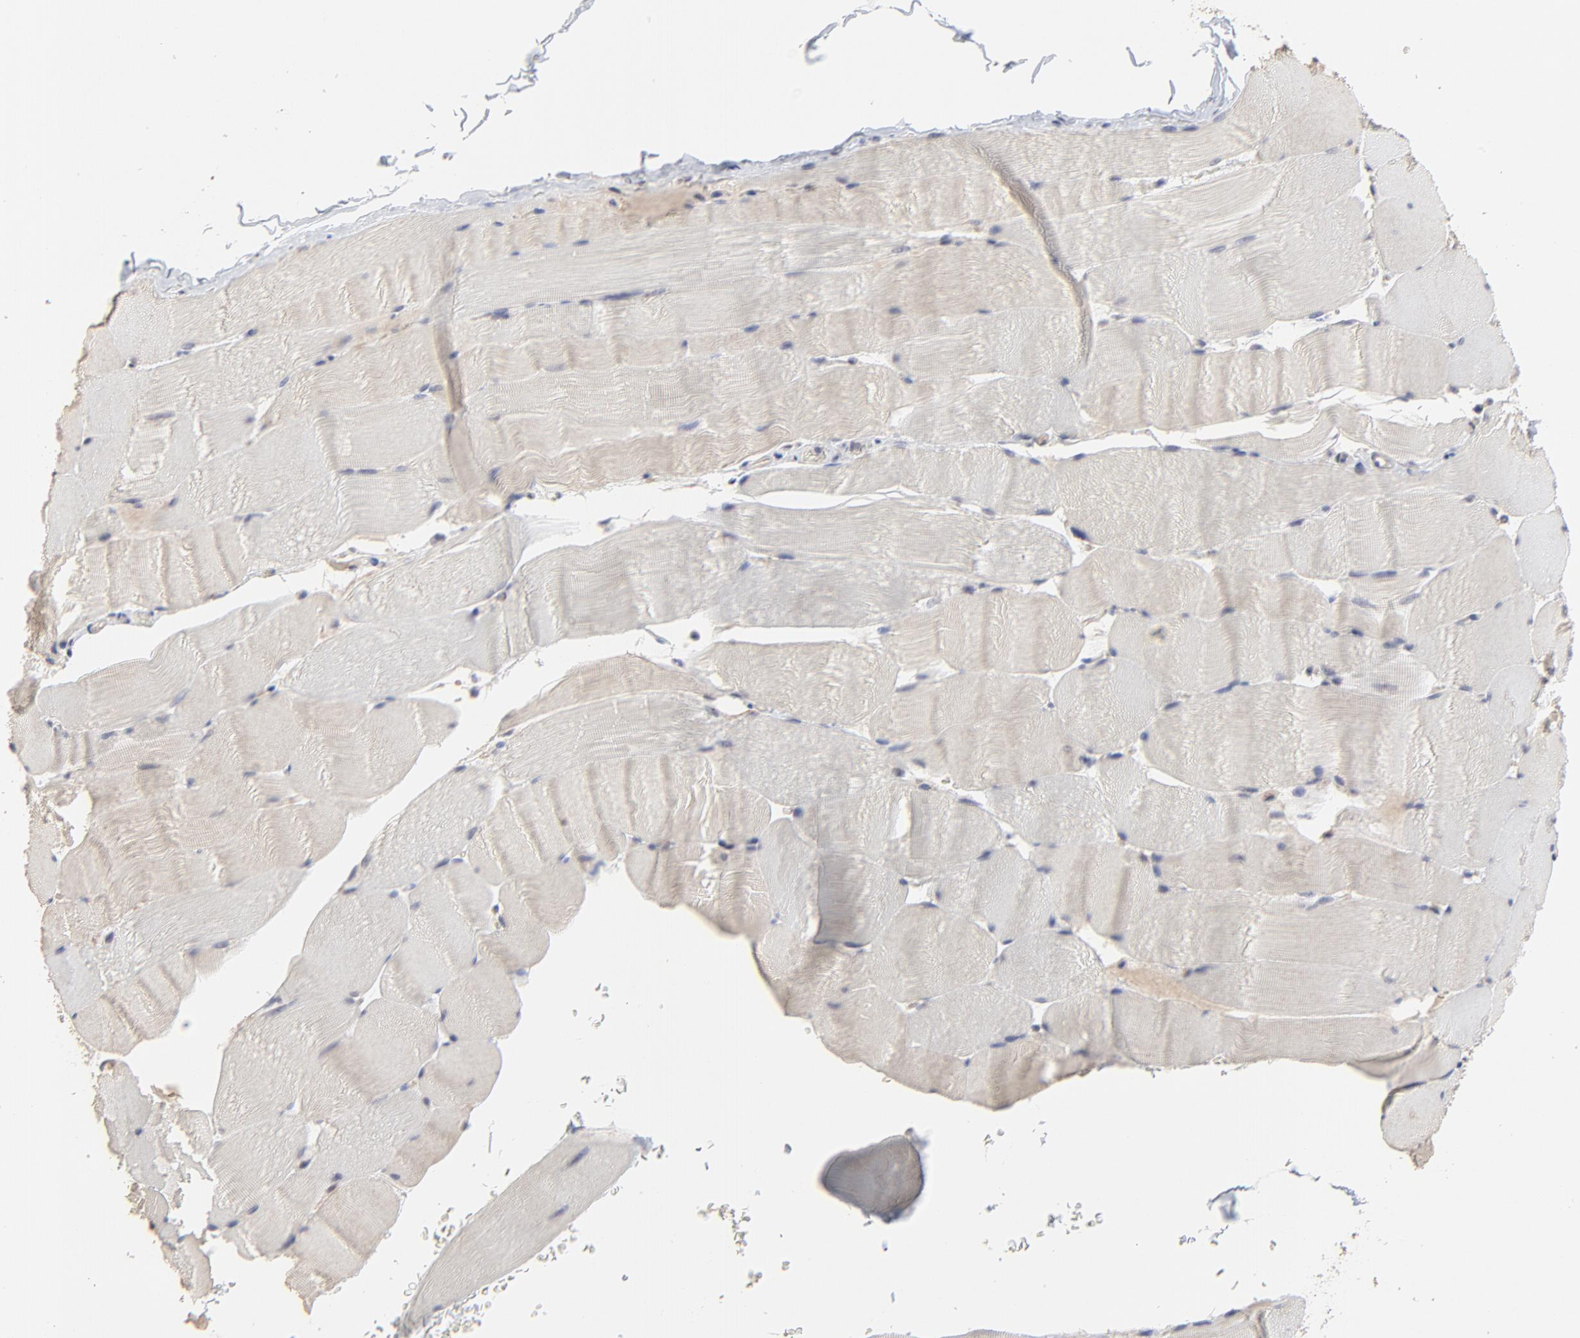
{"staining": {"intensity": "negative", "quantity": "none", "location": "none"}, "tissue": "skeletal muscle", "cell_type": "Myocytes", "image_type": "normal", "snomed": [{"axis": "morphology", "description": "Normal tissue, NOS"}, {"axis": "topography", "description": "Skeletal muscle"}], "caption": "The immunohistochemistry (IHC) image has no significant expression in myocytes of skeletal muscle.", "gene": "FAM199X", "patient": {"sex": "male", "age": 62}}